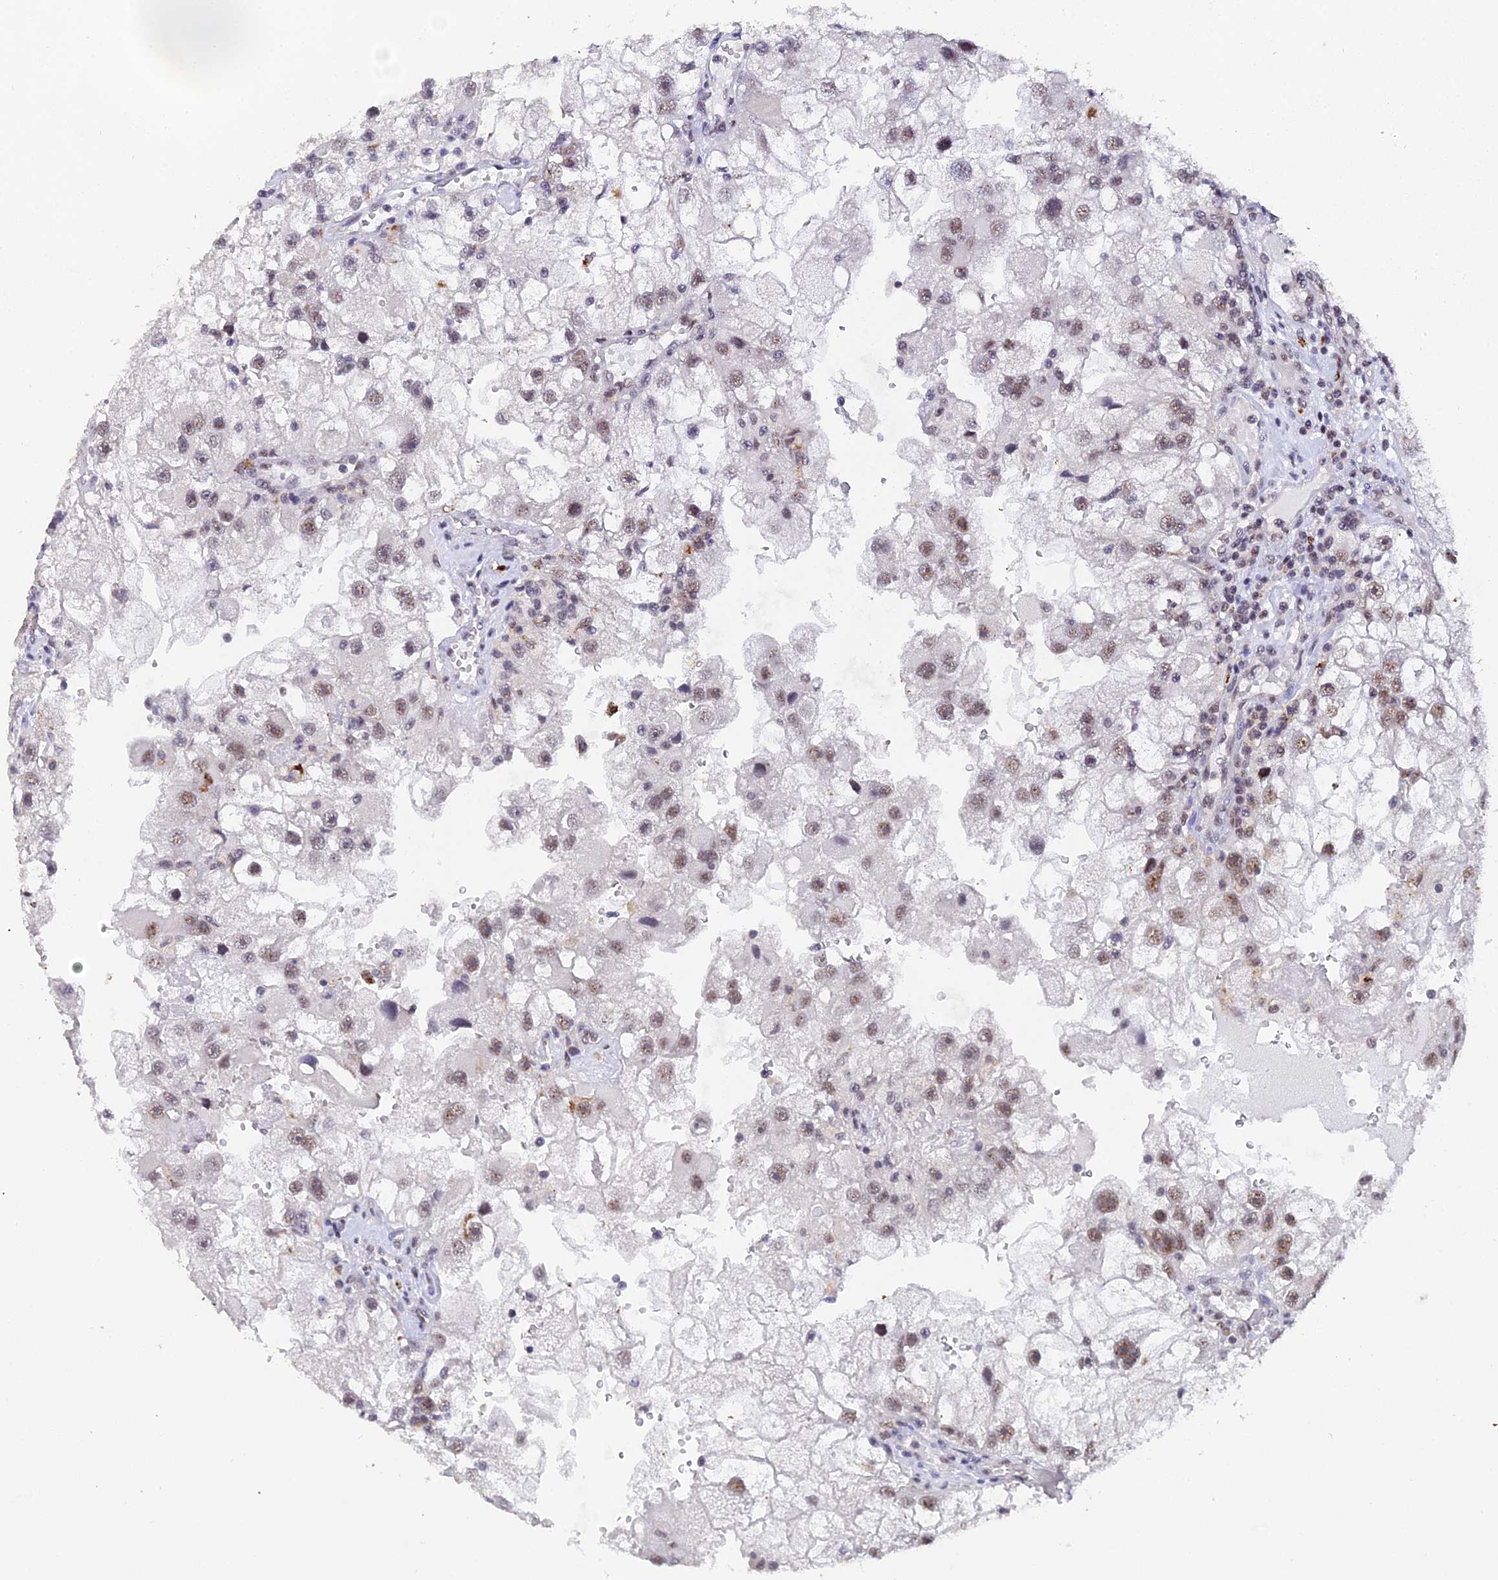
{"staining": {"intensity": "moderate", "quantity": "25%-75%", "location": "nuclear"}, "tissue": "renal cancer", "cell_type": "Tumor cells", "image_type": "cancer", "snomed": [{"axis": "morphology", "description": "Adenocarcinoma, NOS"}, {"axis": "topography", "description": "Kidney"}], "caption": "Immunohistochemical staining of renal cancer (adenocarcinoma) reveals medium levels of moderate nuclear expression in about 25%-75% of tumor cells.", "gene": "MAGOHB", "patient": {"sex": "male", "age": 63}}